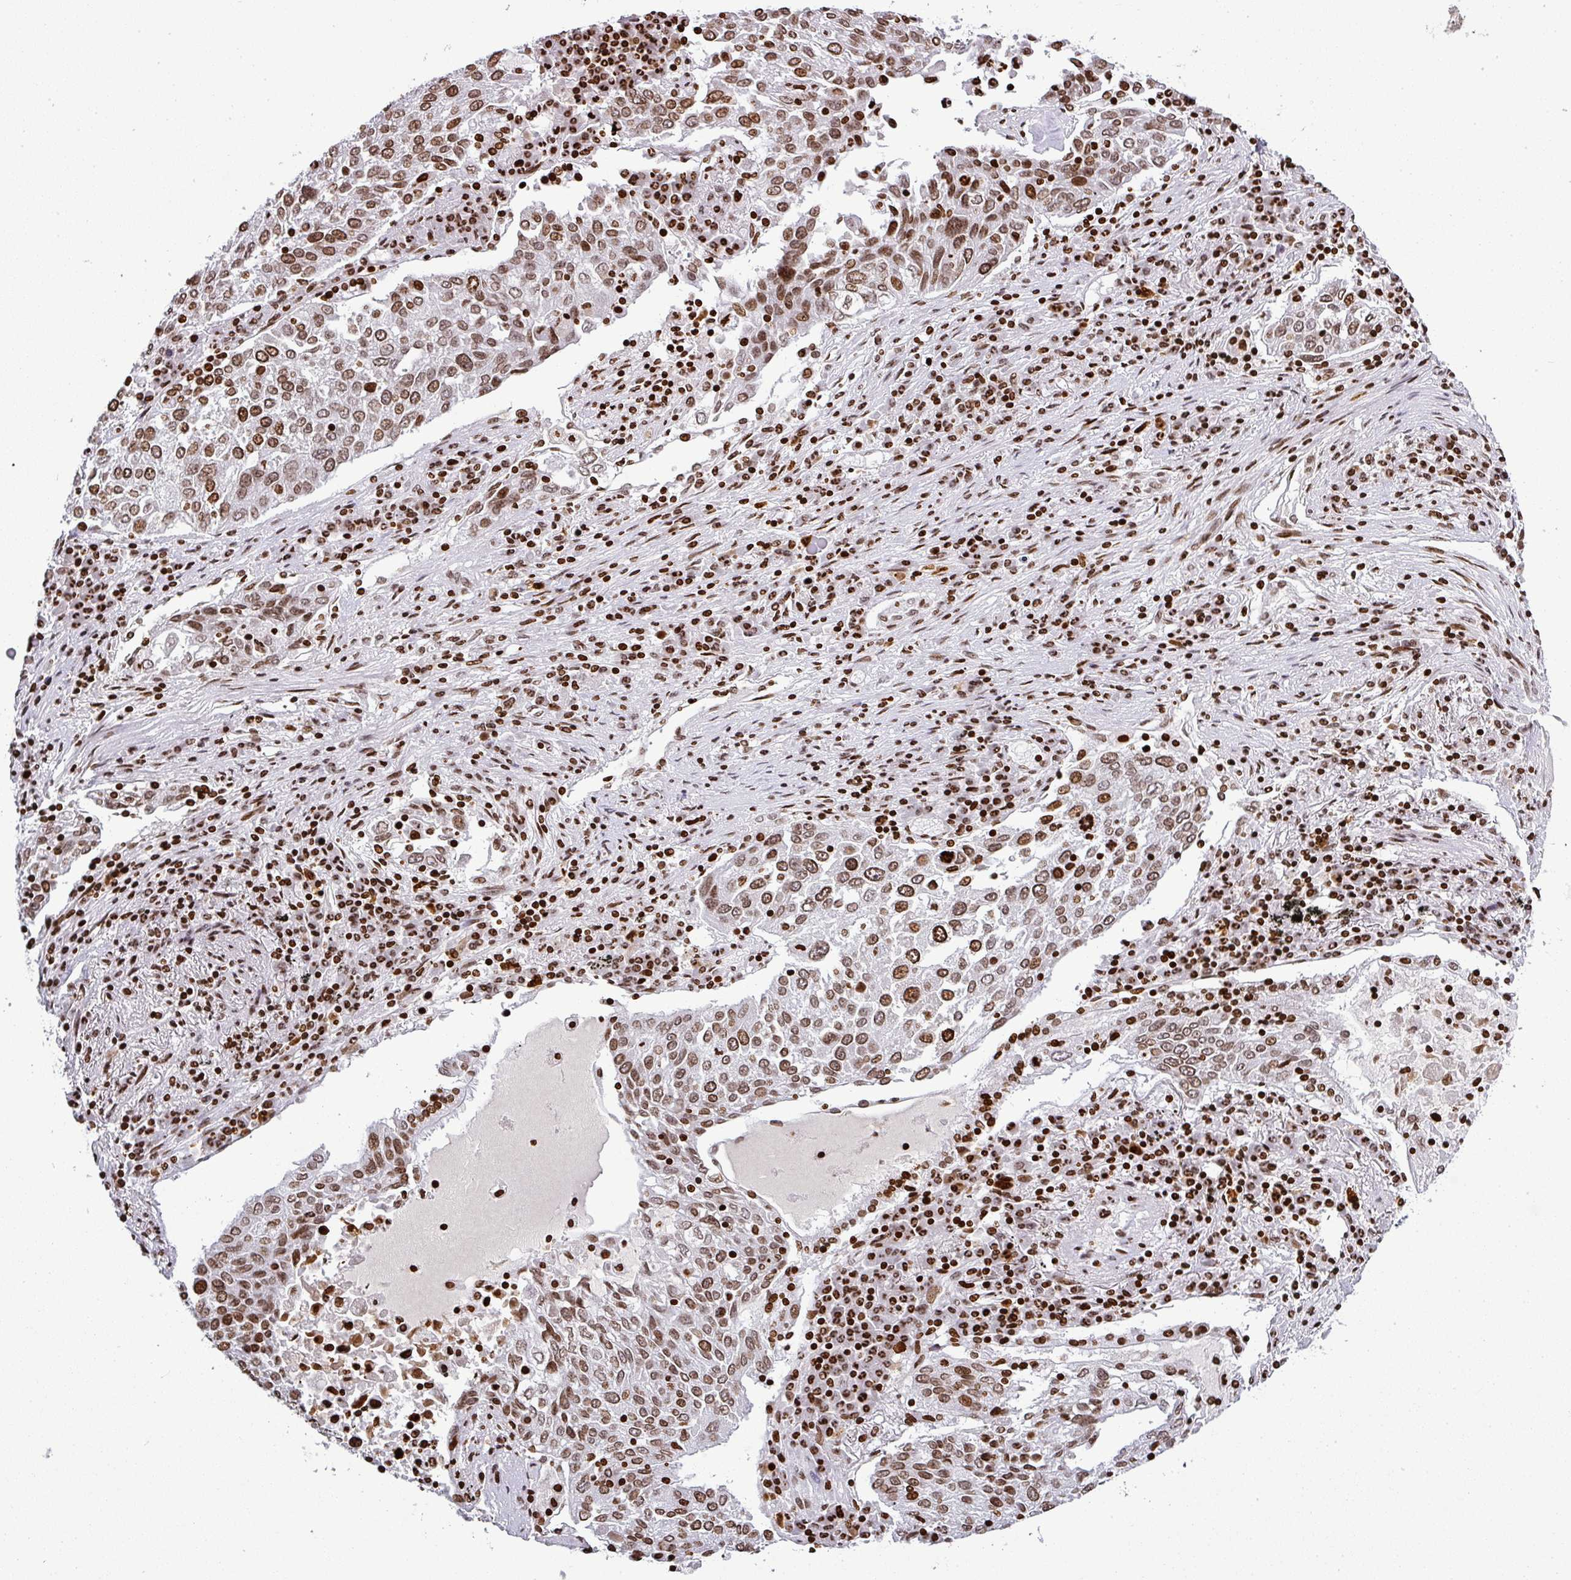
{"staining": {"intensity": "moderate", "quantity": ">75%", "location": "nuclear"}, "tissue": "lung cancer", "cell_type": "Tumor cells", "image_type": "cancer", "snomed": [{"axis": "morphology", "description": "Squamous cell carcinoma, NOS"}, {"axis": "topography", "description": "Lung"}], "caption": "Moderate nuclear positivity is appreciated in about >75% of tumor cells in lung squamous cell carcinoma.", "gene": "RASL11A", "patient": {"sex": "male", "age": 65}}